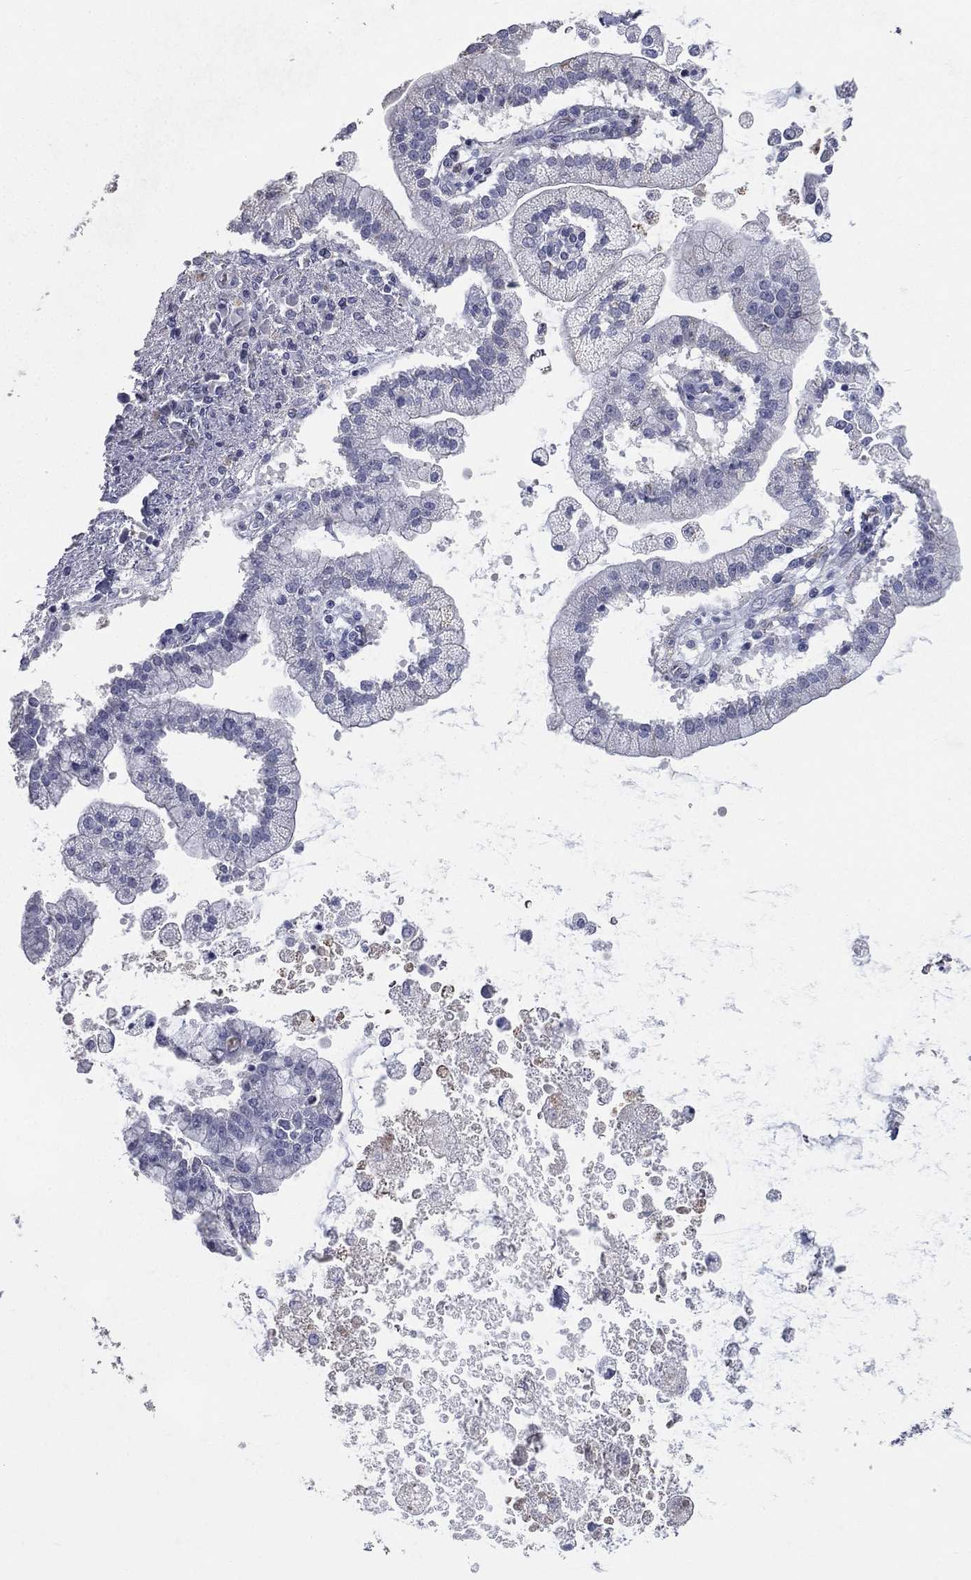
{"staining": {"intensity": "negative", "quantity": "none", "location": "none"}, "tissue": "liver cancer", "cell_type": "Tumor cells", "image_type": "cancer", "snomed": [{"axis": "morphology", "description": "Cholangiocarcinoma"}, {"axis": "topography", "description": "Liver"}], "caption": "DAB immunohistochemical staining of liver cholangiocarcinoma demonstrates no significant positivity in tumor cells.", "gene": "ESX1", "patient": {"sex": "male", "age": 50}}